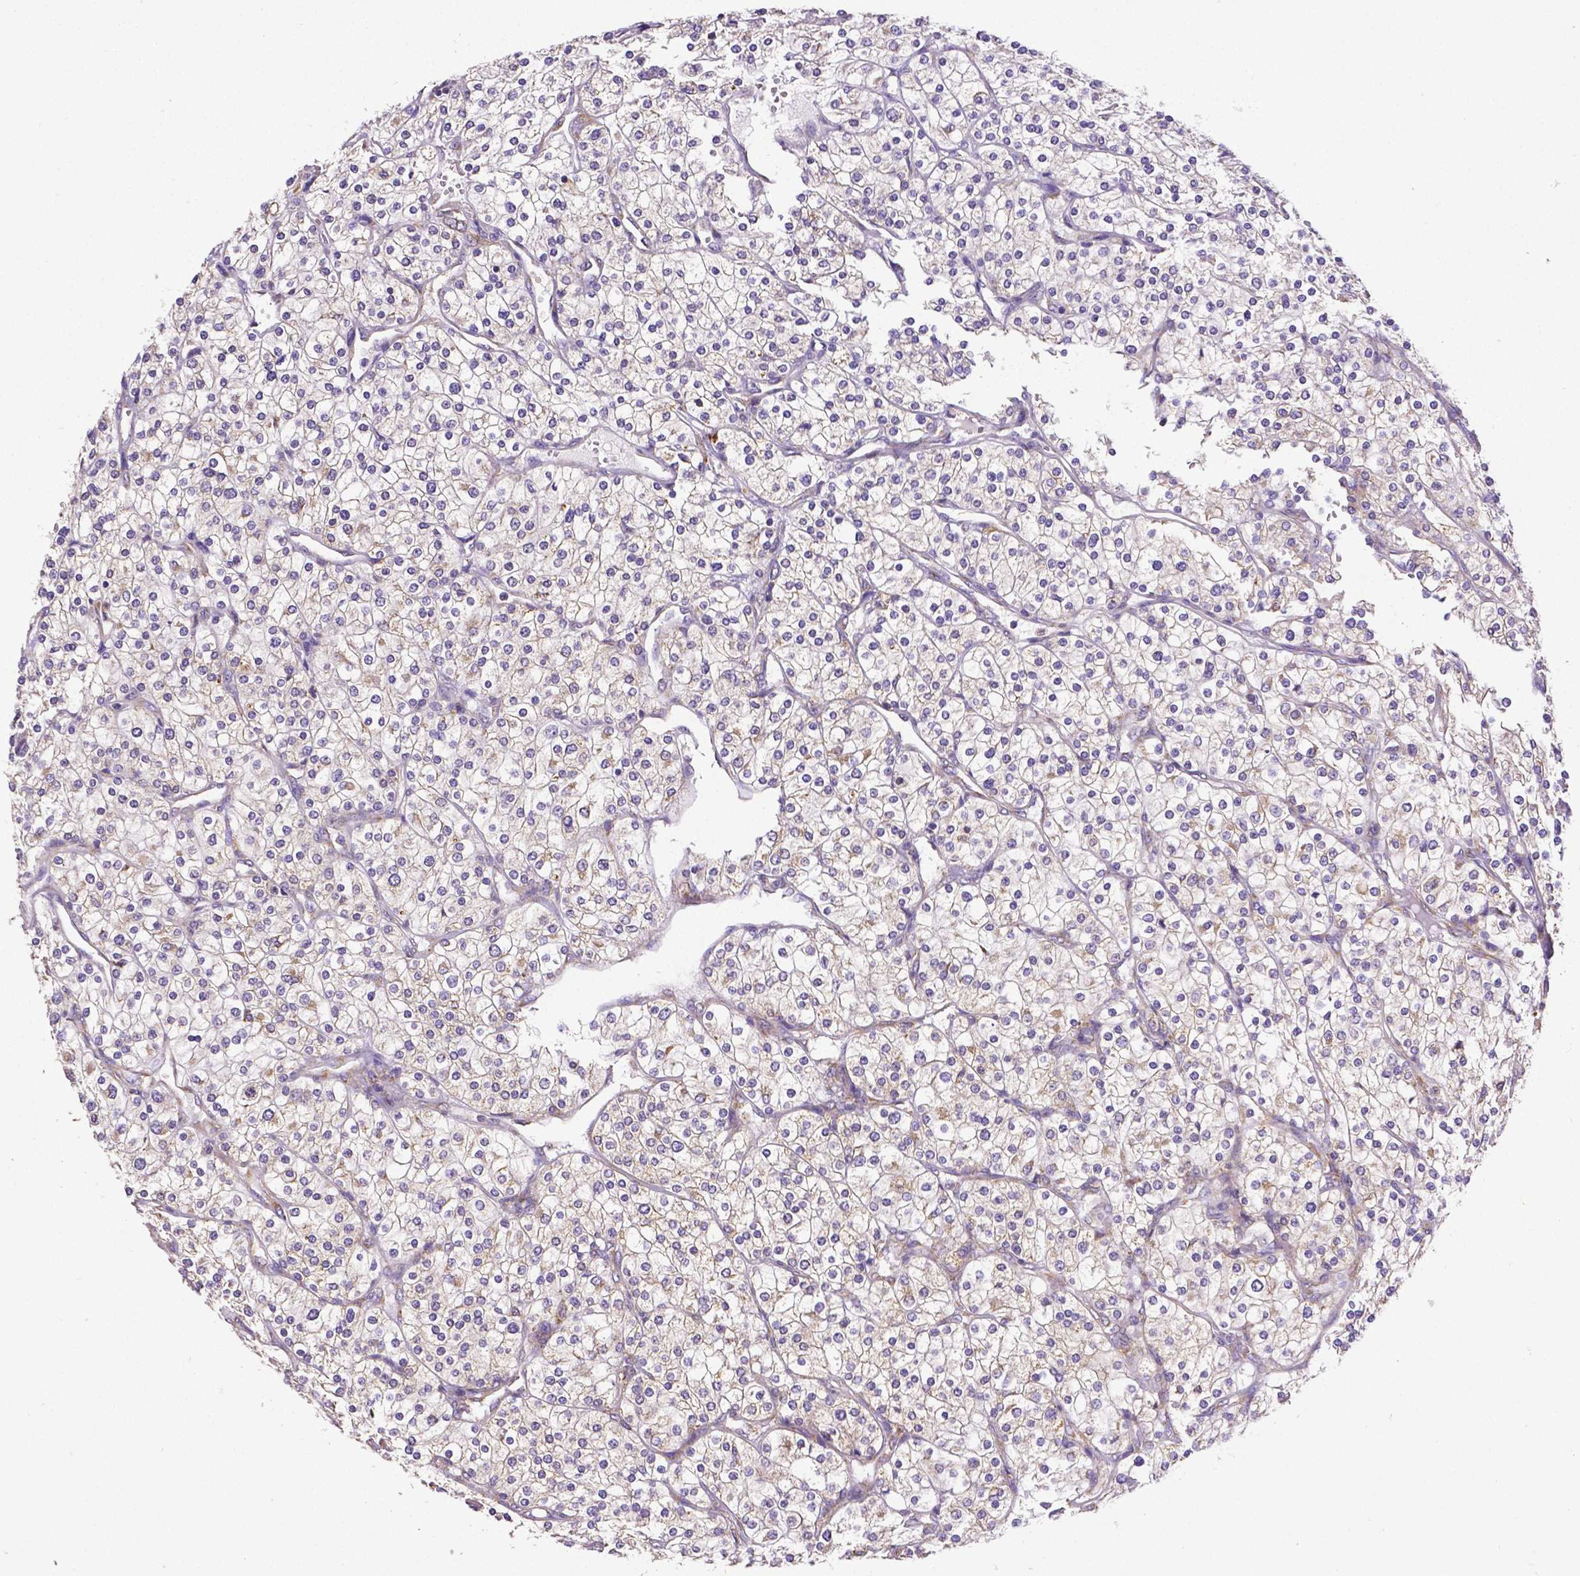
{"staining": {"intensity": "moderate", "quantity": "<25%", "location": "cytoplasmic/membranous"}, "tissue": "renal cancer", "cell_type": "Tumor cells", "image_type": "cancer", "snomed": [{"axis": "morphology", "description": "Adenocarcinoma, NOS"}, {"axis": "topography", "description": "Kidney"}], "caption": "The image reveals immunohistochemical staining of adenocarcinoma (renal). There is moderate cytoplasmic/membranous positivity is identified in approximately <25% of tumor cells.", "gene": "MTDH", "patient": {"sex": "male", "age": 80}}